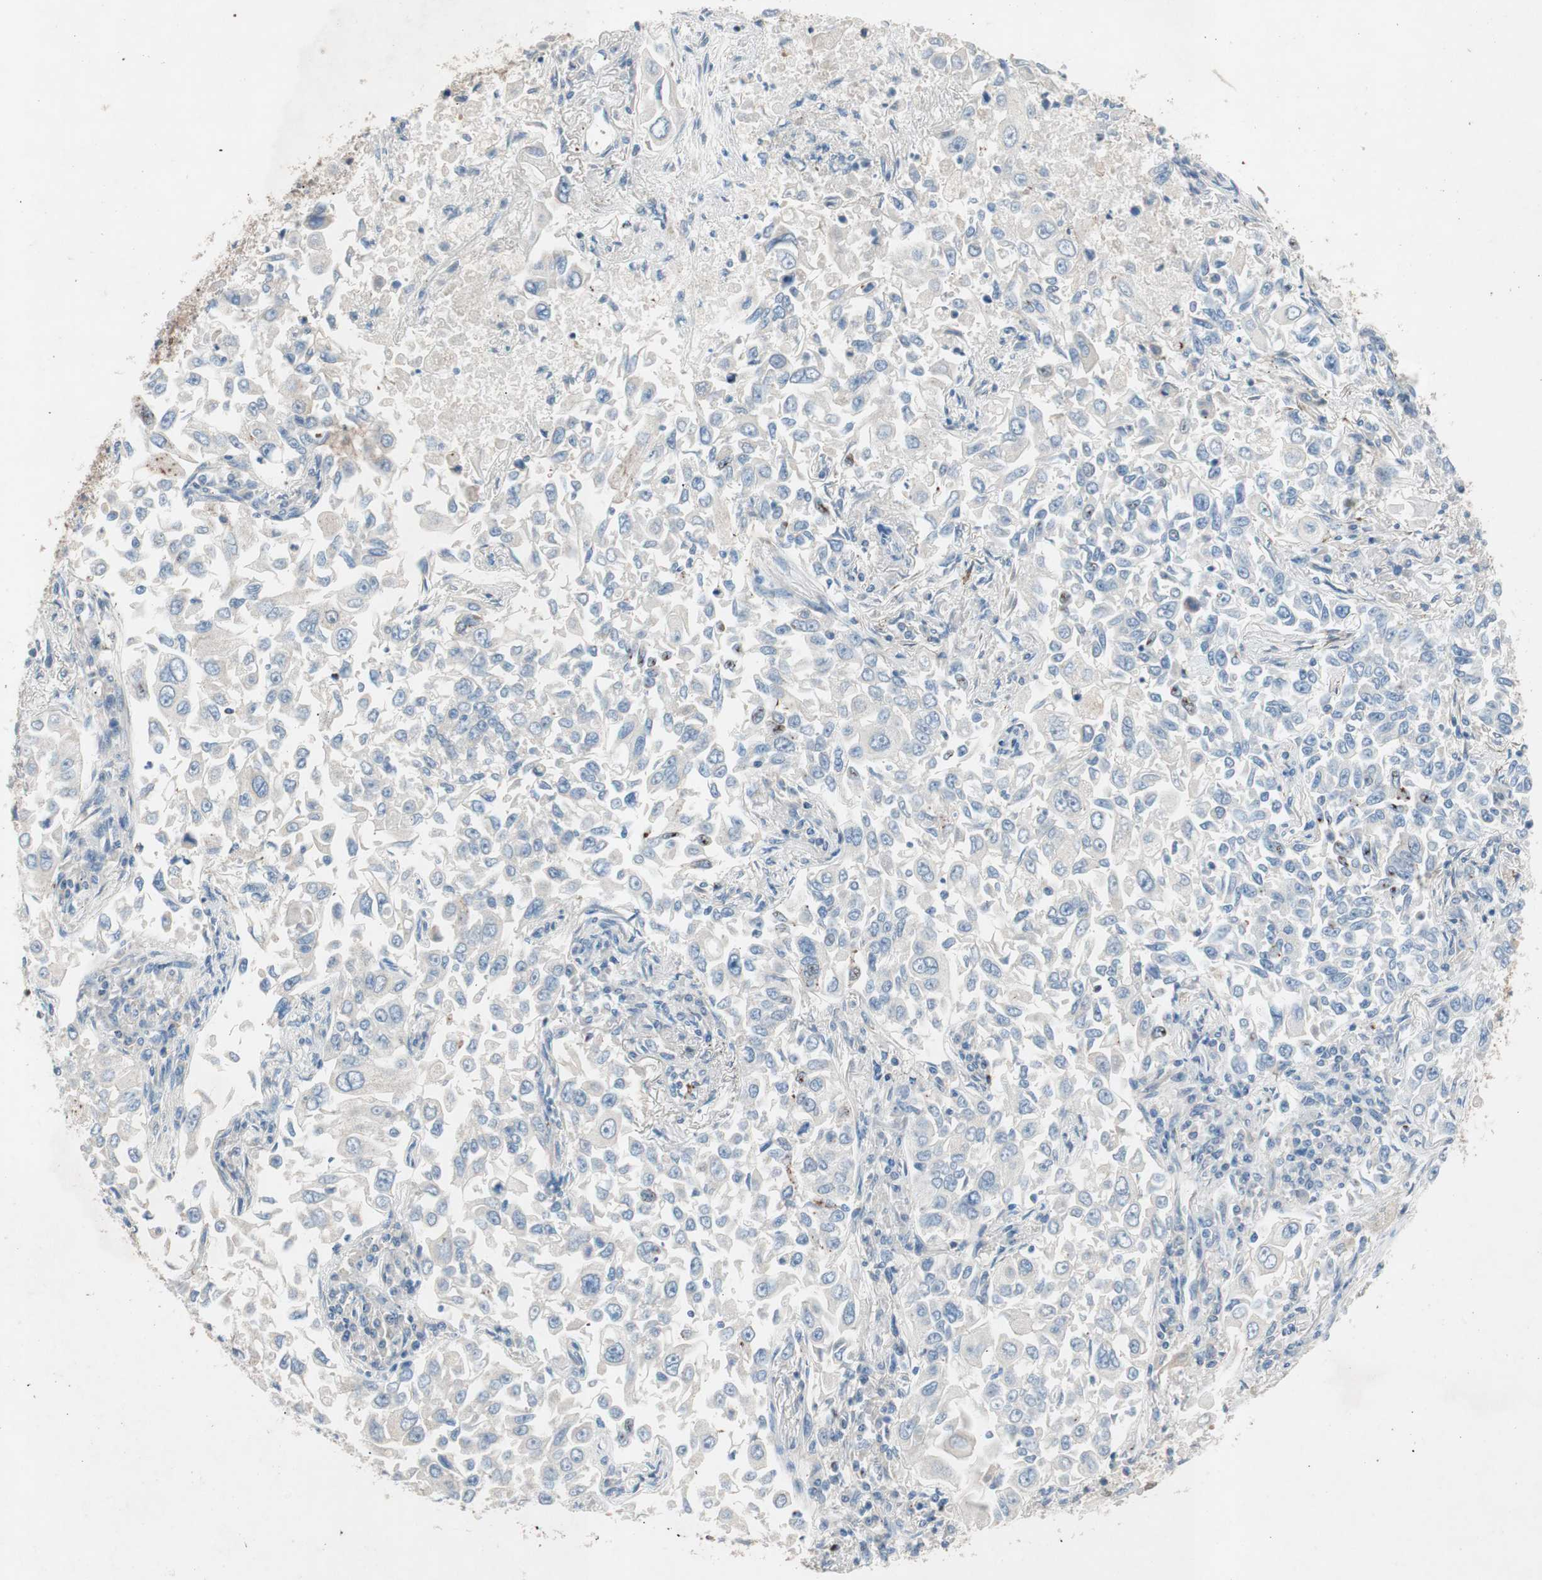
{"staining": {"intensity": "negative", "quantity": "none", "location": "none"}, "tissue": "lung cancer", "cell_type": "Tumor cells", "image_type": "cancer", "snomed": [{"axis": "morphology", "description": "Adenocarcinoma, NOS"}, {"axis": "topography", "description": "Lung"}], "caption": "Protein analysis of lung cancer displays no significant staining in tumor cells.", "gene": "GALT", "patient": {"sex": "male", "age": 84}}